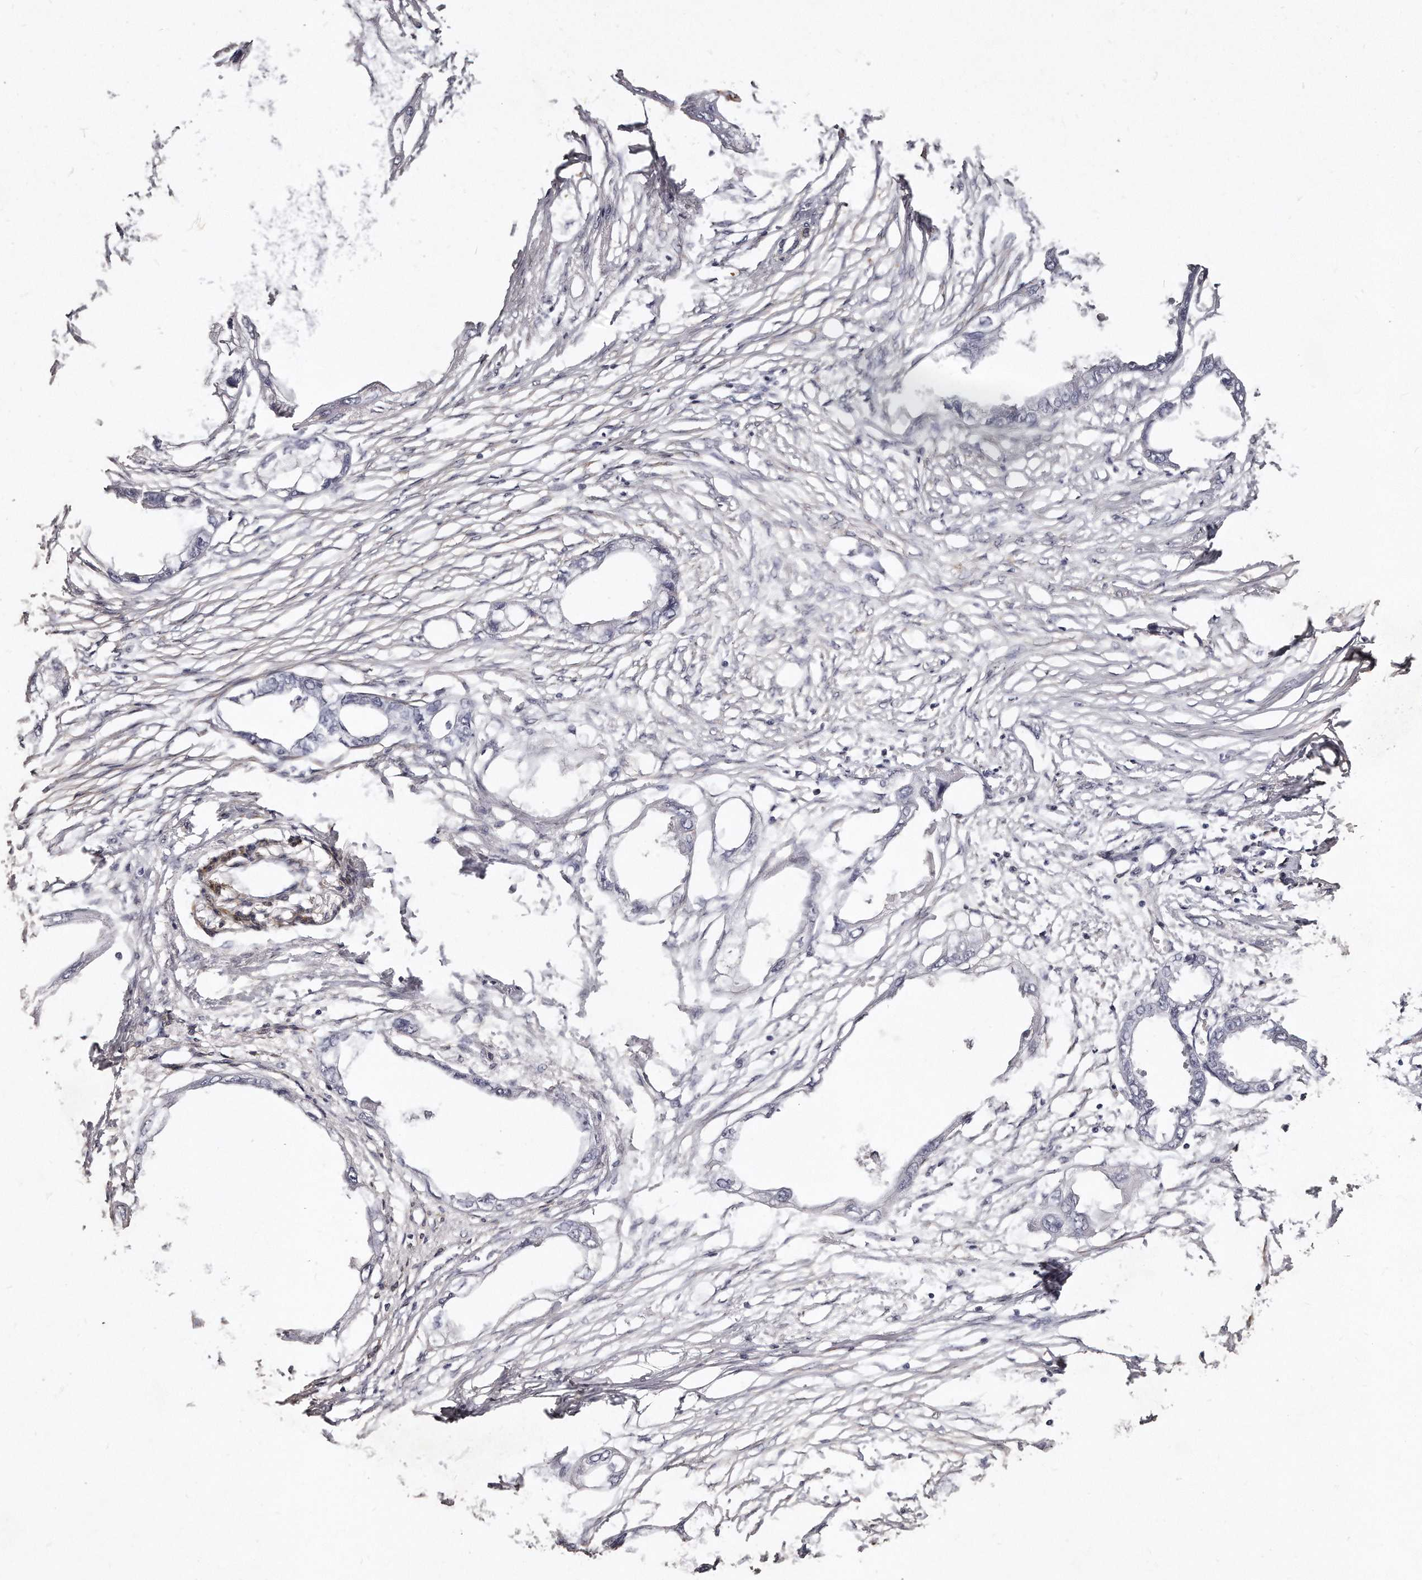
{"staining": {"intensity": "negative", "quantity": "none", "location": "none"}, "tissue": "endometrial cancer", "cell_type": "Tumor cells", "image_type": "cancer", "snomed": [{"axis": "morphology", "description": "Adenocarcinoma, NOS"}, {"axis": "morphology", "description": "Adenocarcinoma, metastatic, NOS"}, {"axis": "topography", "description": "Adipose tissue"}, {"axis": "topography", "description": "Endometrium"}], "caption": "Immunohistochemical staining of human endometrial cancer (metastatic adenocarcinoma) shows no significant staining in tumor cells.", "gene": "LMOD1", "patient": {"sex": "female", "age": 67}}